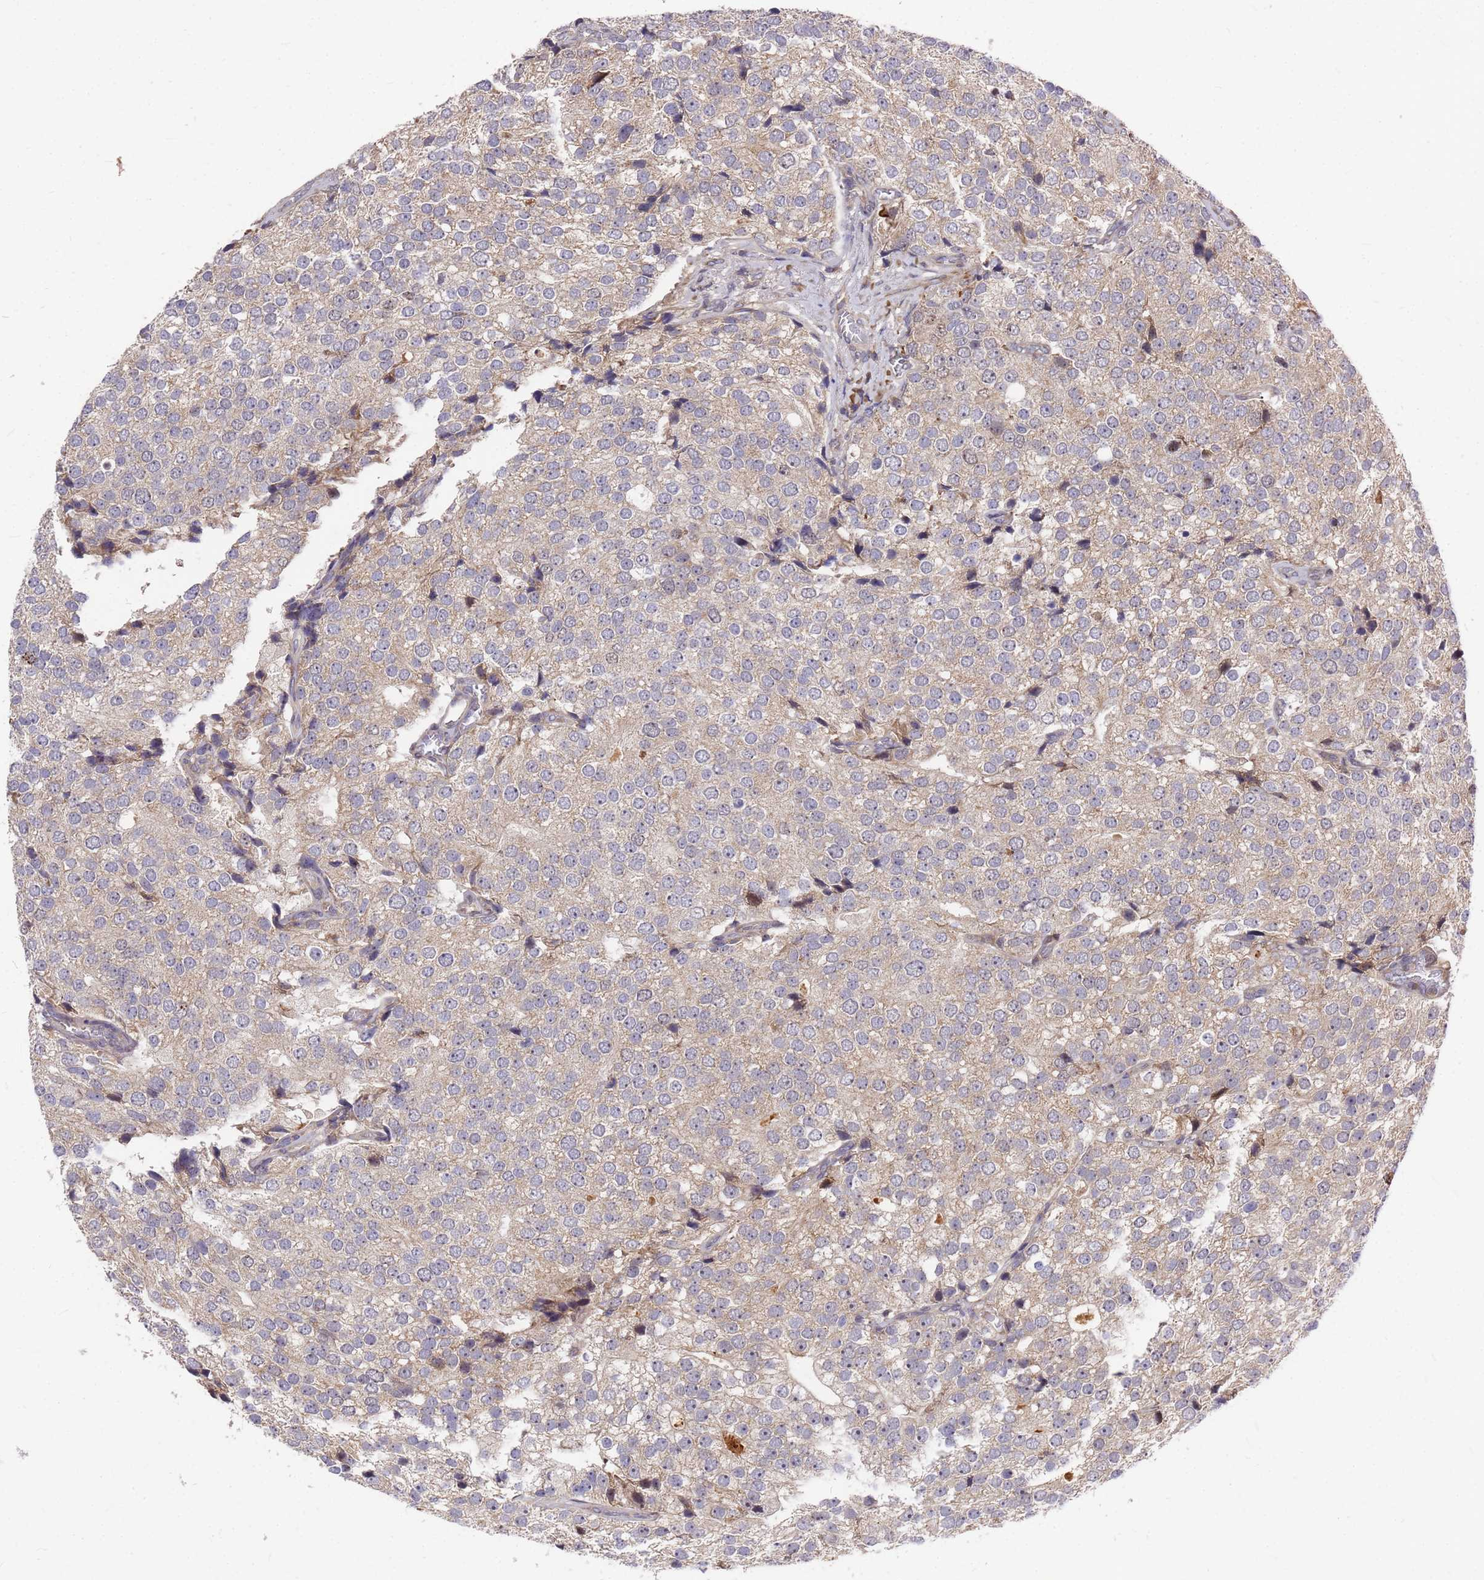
{"staining": {"intensity": "weak", "quantity": "<25%", "location": "cytoplasmic/membranous"}, "tissue": "prostate cancer", "cell_type": "Tumor cells", "image_type": "cancer", "snomed": [{"axis": "morphology", "description": "Adenocarcinoma, High grade"}, {"axis": "topography", "description": "Prostate"}], "caption": "Immunohistochemistry (IHC) histopathology image of neoplastic tissue: adenocarcinoma (high-grade) (prostate) stained with DAB (3,3'-diaminobenzidine) demonstrates no significant protein expression in tumor cells.", "gene": "ZNF717", "patient": {"sex": "male", "age": 49}}